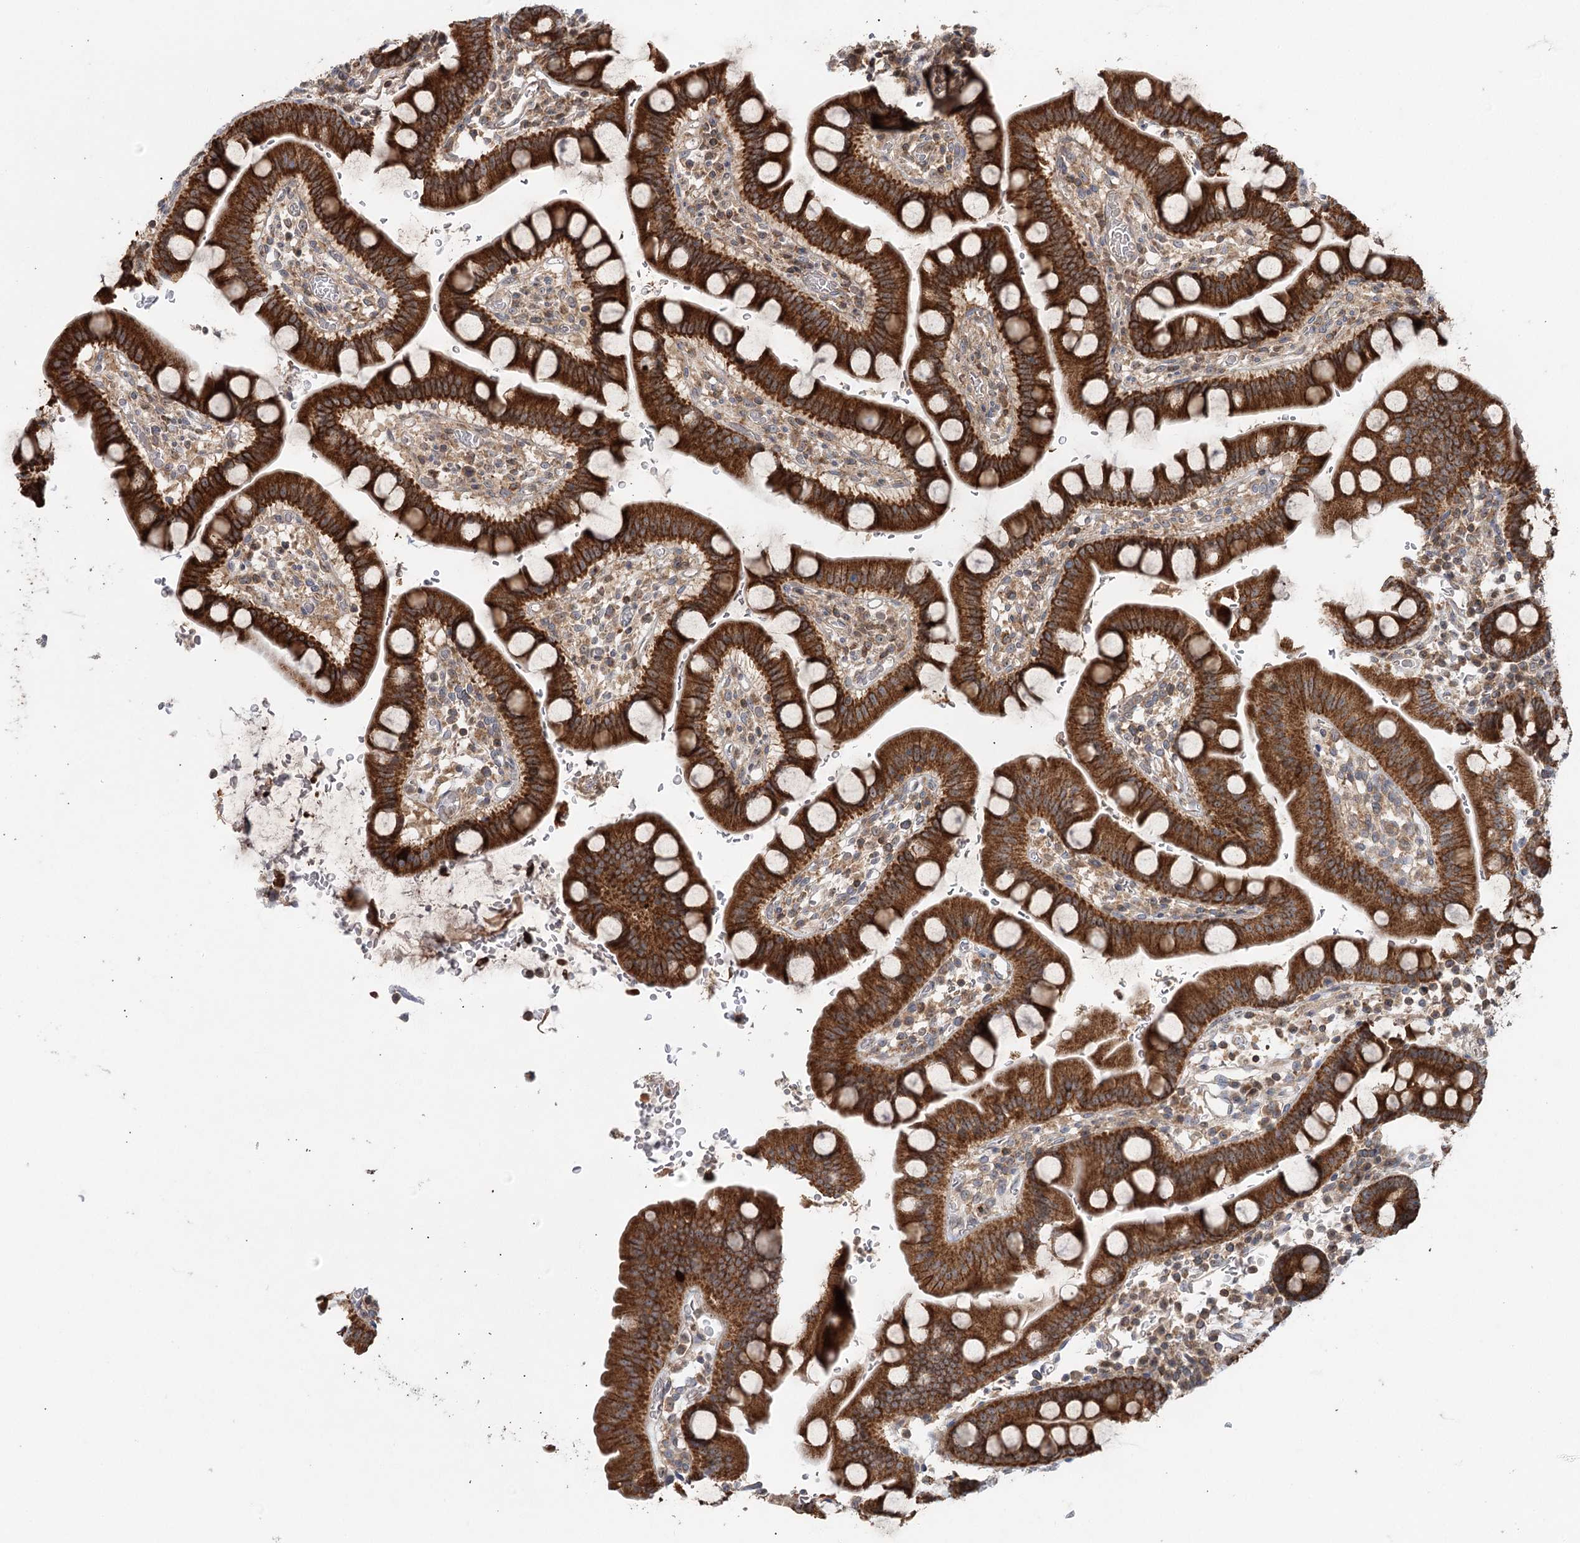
{"staining": {"intensity": "strong", "quantity": ">75%", "location": "cytoplasmic/membranous"}, "tissue": "small intestine", "cell_type": "Glandular cells", "image_type": "normal", "snomed": [{"axis": "morphology", "description": "Normal tissue, NOS"}, {"axis": "topography", "description": "Stomach, upper"}, {"axis": "topography", "description": "Stomach, lower"}, {"axis": "topography", "description": "Small intestine"}], "caption": "Strong cytoplasmic/membranous protein expression is identified in about >75% of glandular cells in small intestine.", "gene": "ENSG00000273217", "patient": {"sex": "male", "age": 68}}